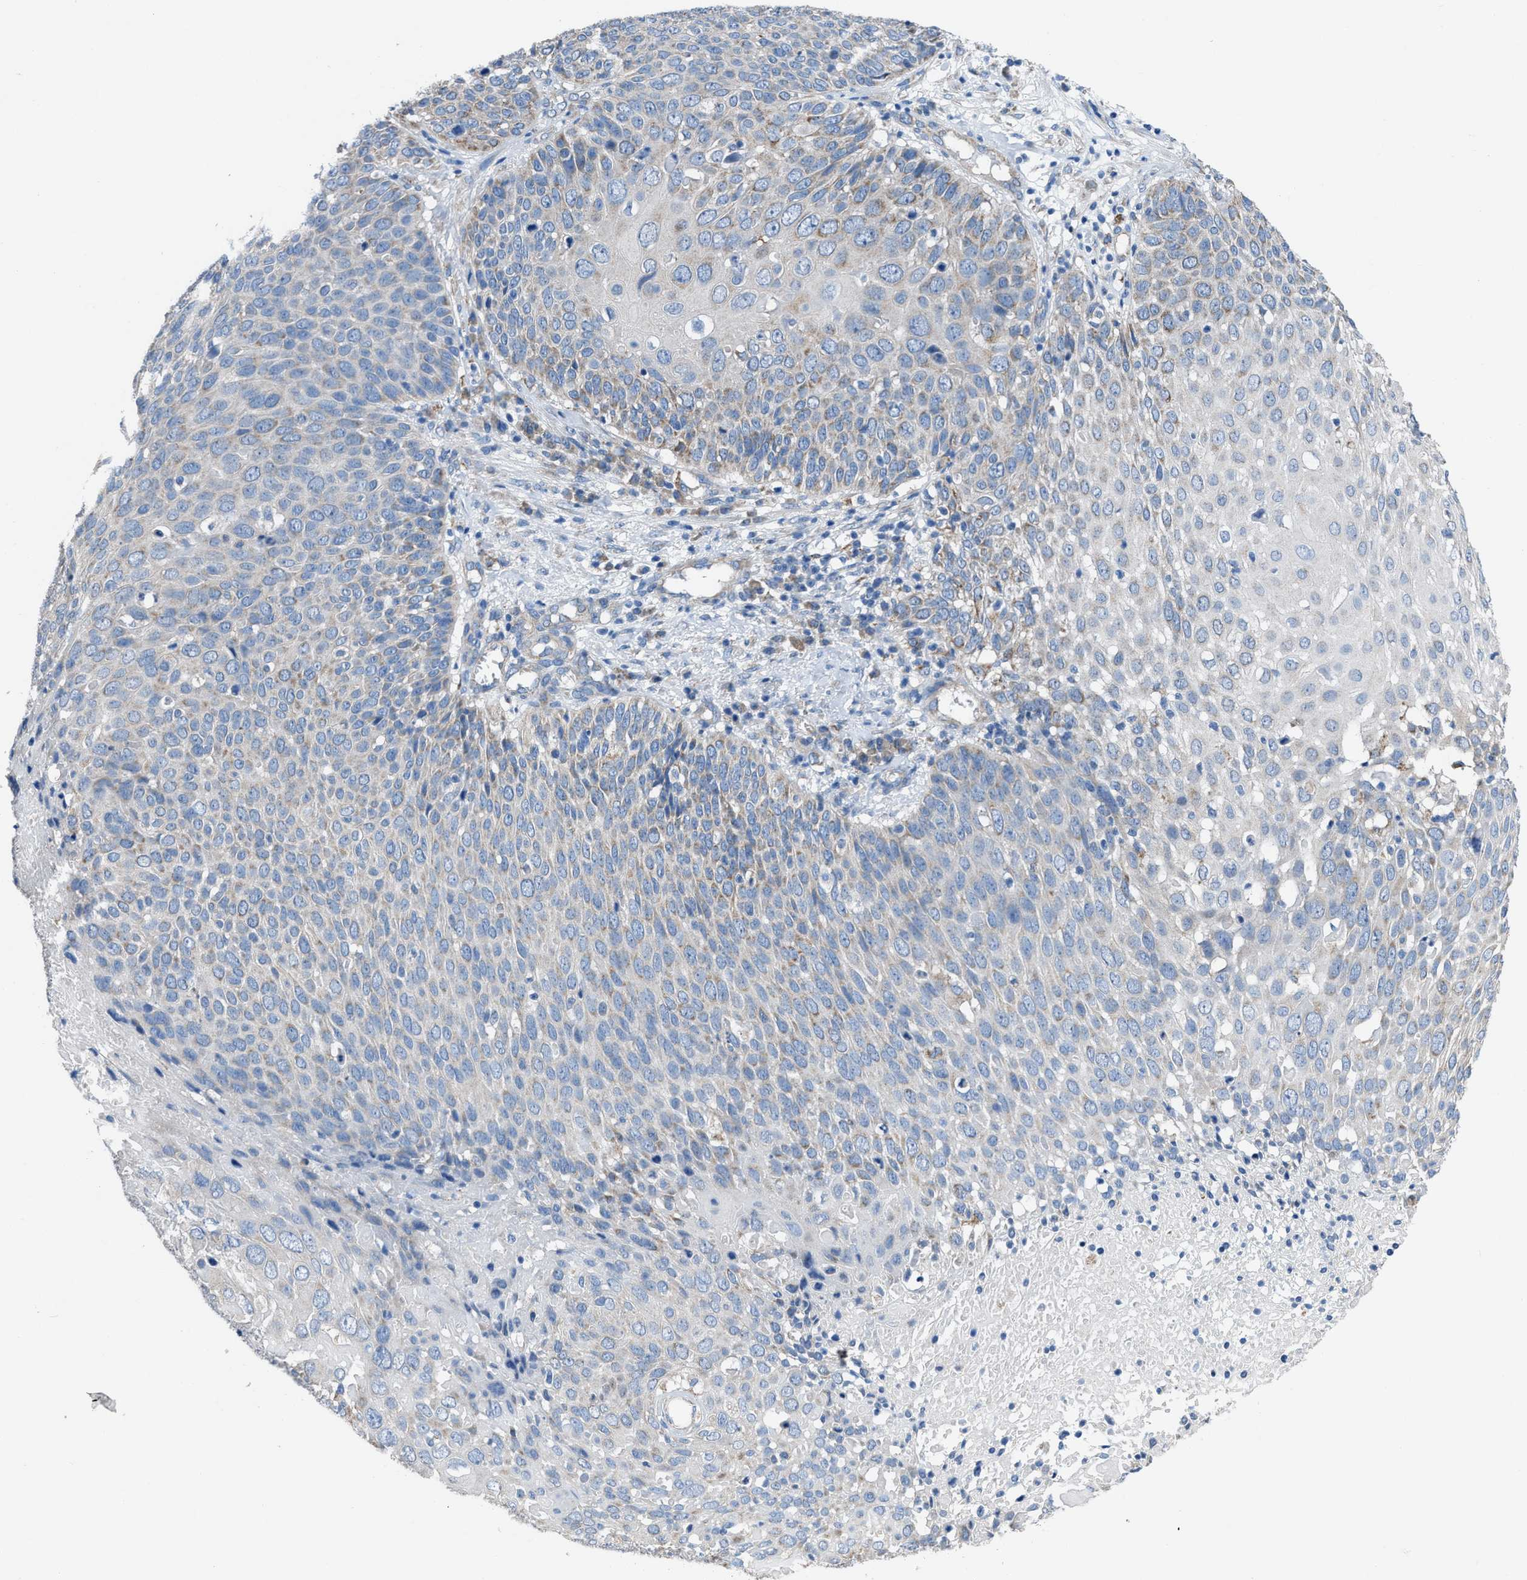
{"staining": {"intensity": "negative", "quantity": "none", "location": "none"}, "tissue": "cervical cancer", "cell_type": "Tumor cells", "image_type": "cancer", "snomed": [{"axis": "morphology", "description": "Squamous cell carcinoma, NOS"}, {"axis": "topography", "description": "Cervix"}], "caption": "The histopathology image displays no staining of tumor cells in squamous cell carcinoma (cervical). Brightfield microscopy of immunohistochemistry (IHC) stained with DAB (brown) and hematoxylin (blue), captured at high magnification.", "gene": "DOLPP1", "patient": {"sex": "female", "age": 74}}